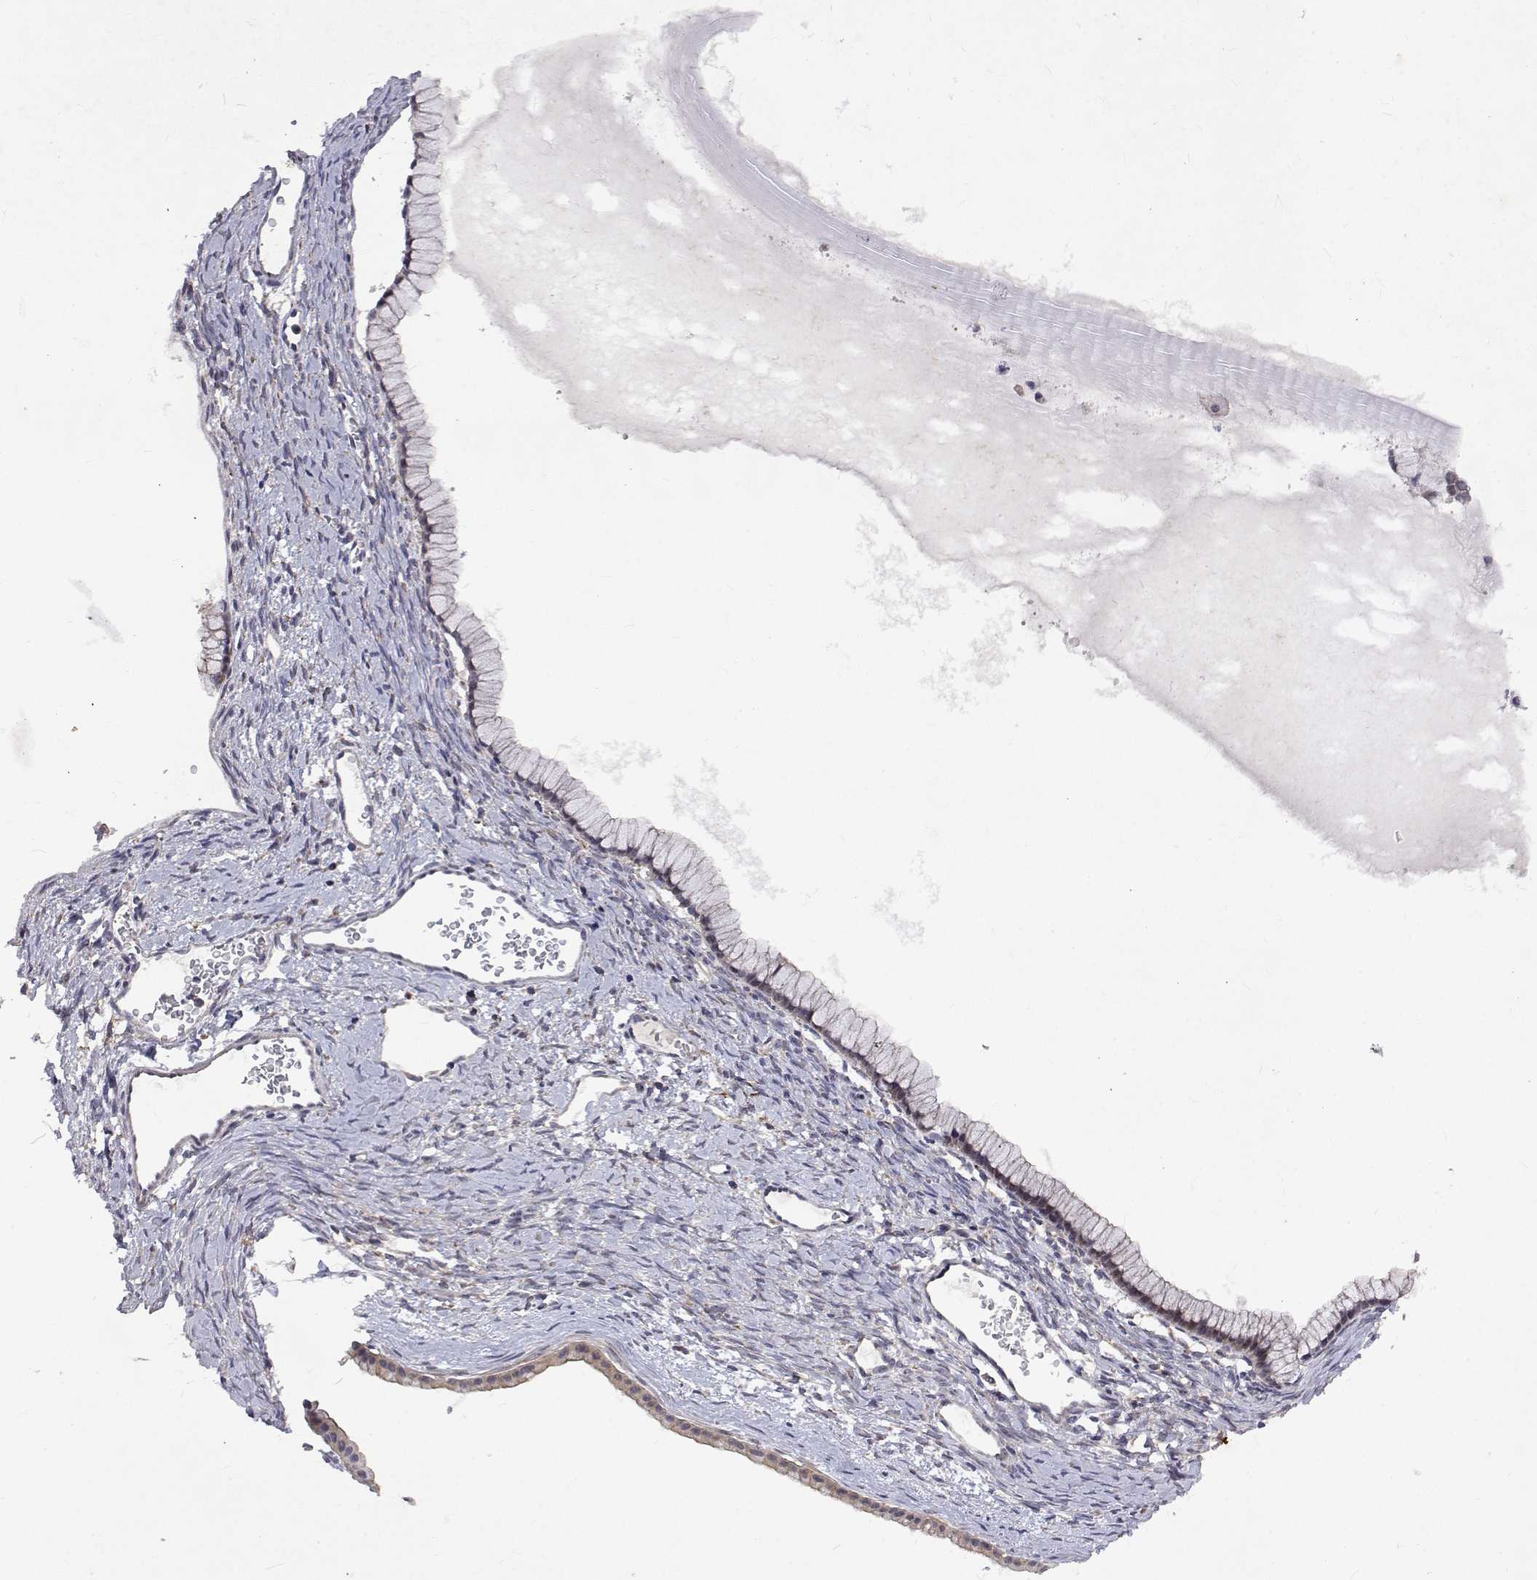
{"staining": {"intensity": "negative", "quantity": "none", "location": "none"}, "tissue": "ovarian cancer", "cell_type": "Tumor cells", "image_type": "cancer", "snomed": [{"axis": "morphology", "description": "Cystadenocarcinoma, mucinous, NOS"}, {"axis": "topography", "description": "Ovary"}], "caption": "A photomicrograph of human ovarian cancer is negative for staining in tumor cells. The staining is performed using DAB (3,3'-diaminobenzidine) brown chromogen with nuclei counter-stained in using hematoxylin.", "gene": "ALKBH8", "patient": {"sex": "female", "age": 41}}